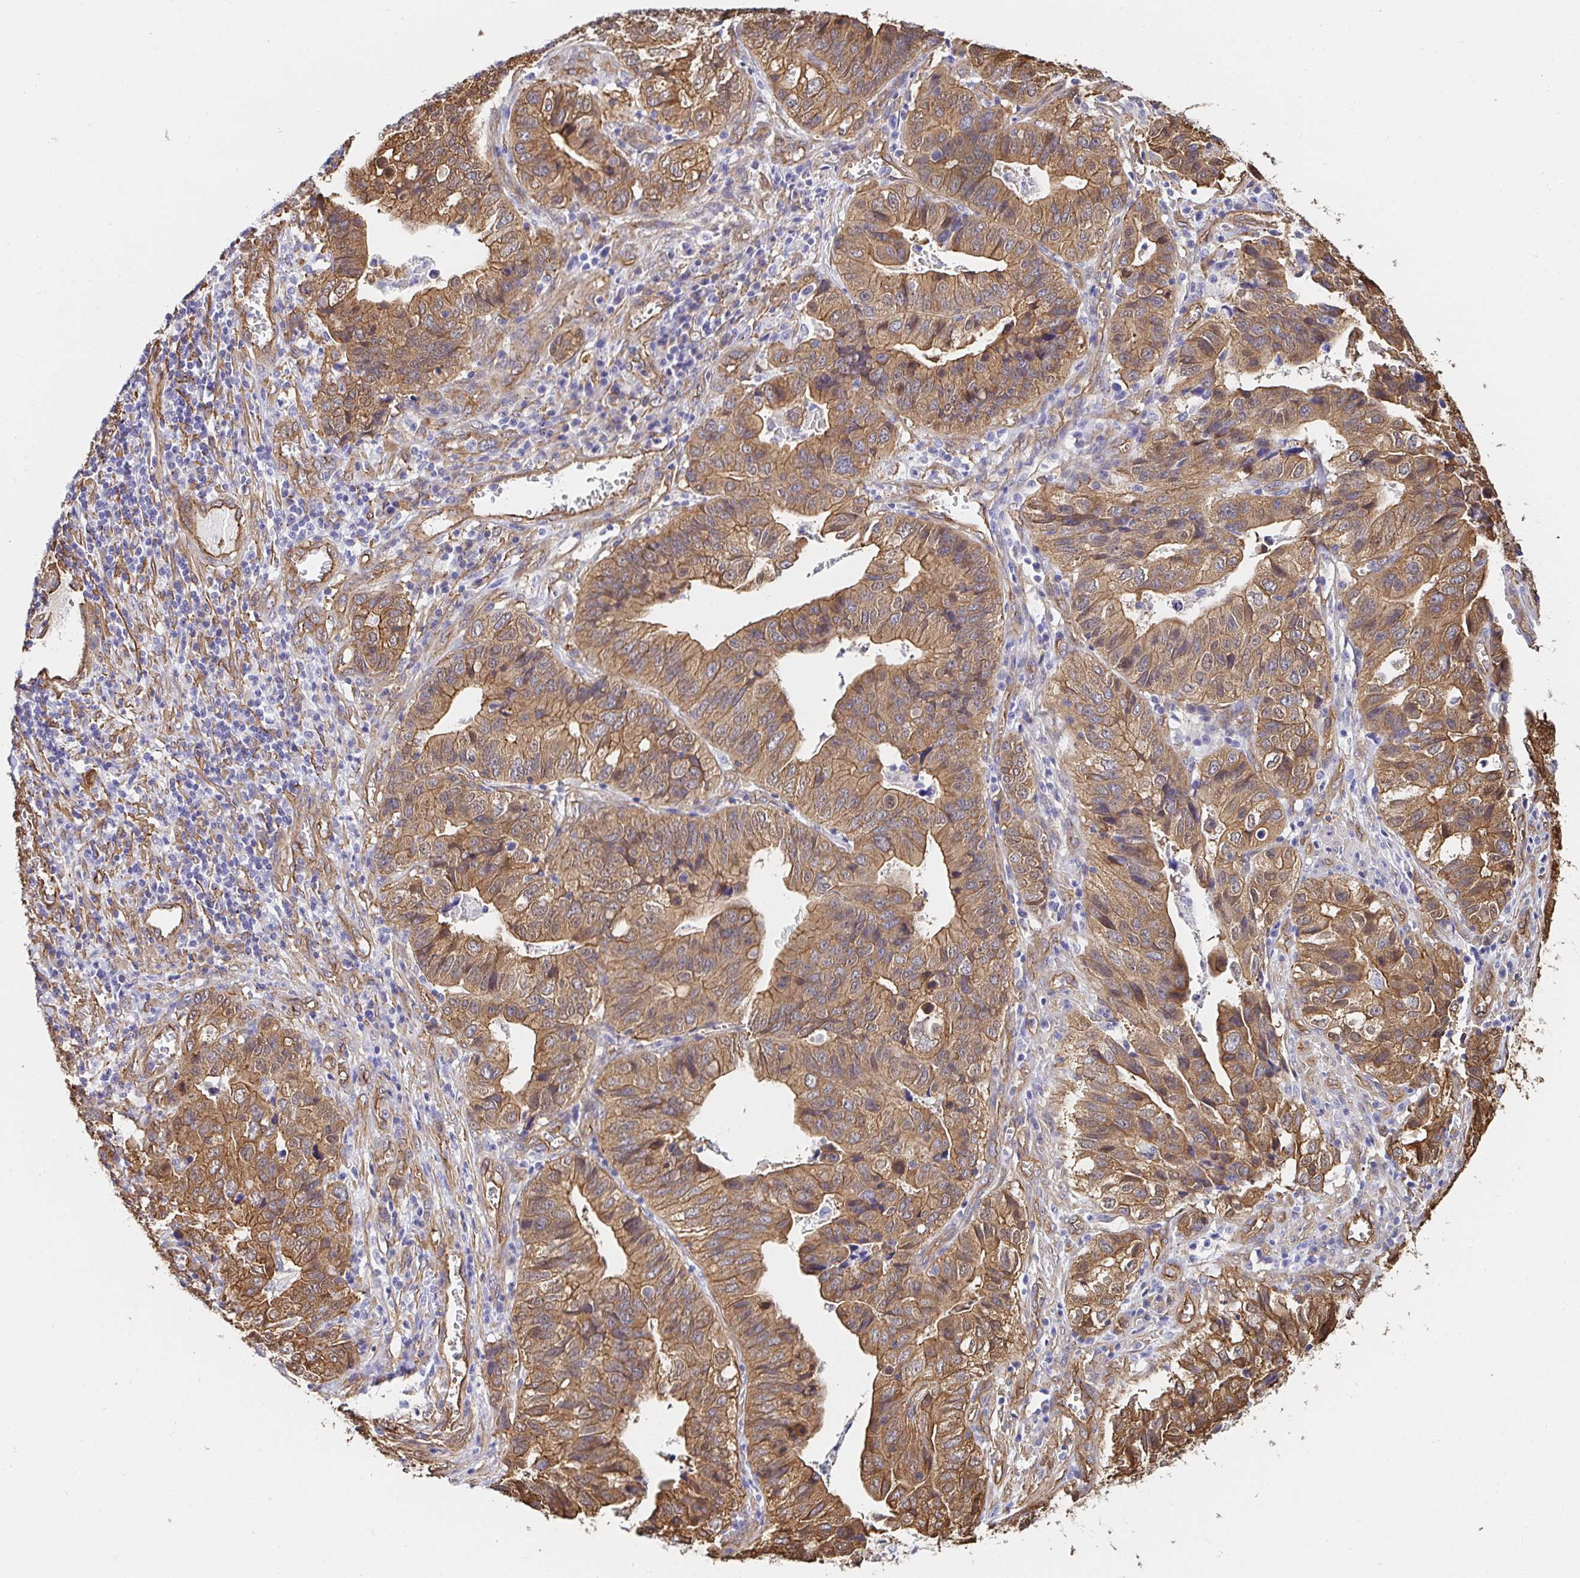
{"staining": {"intensity": "moderate", "quantity": ">75%", "location": "cytoplasmic/membranous"}, "tissue": "stomach cancer", "cell_type": "Tumor cells", "image_type": "cancer", "snomed": [{"axis": "morphology", "description": "Adenocarcinoma, NOS"}, {"axis": "topography", "description": "Stomach, upper"}], "caption": "Approximately >75% of tumor cells in human stomach cancer (adenocarcinoma) show moderate cytoplasmic/membranous protein staining as visualized by brown immunohistochemical staining.", "gene": "CTTN", "patient": {"sex": "female", "age": 67}}